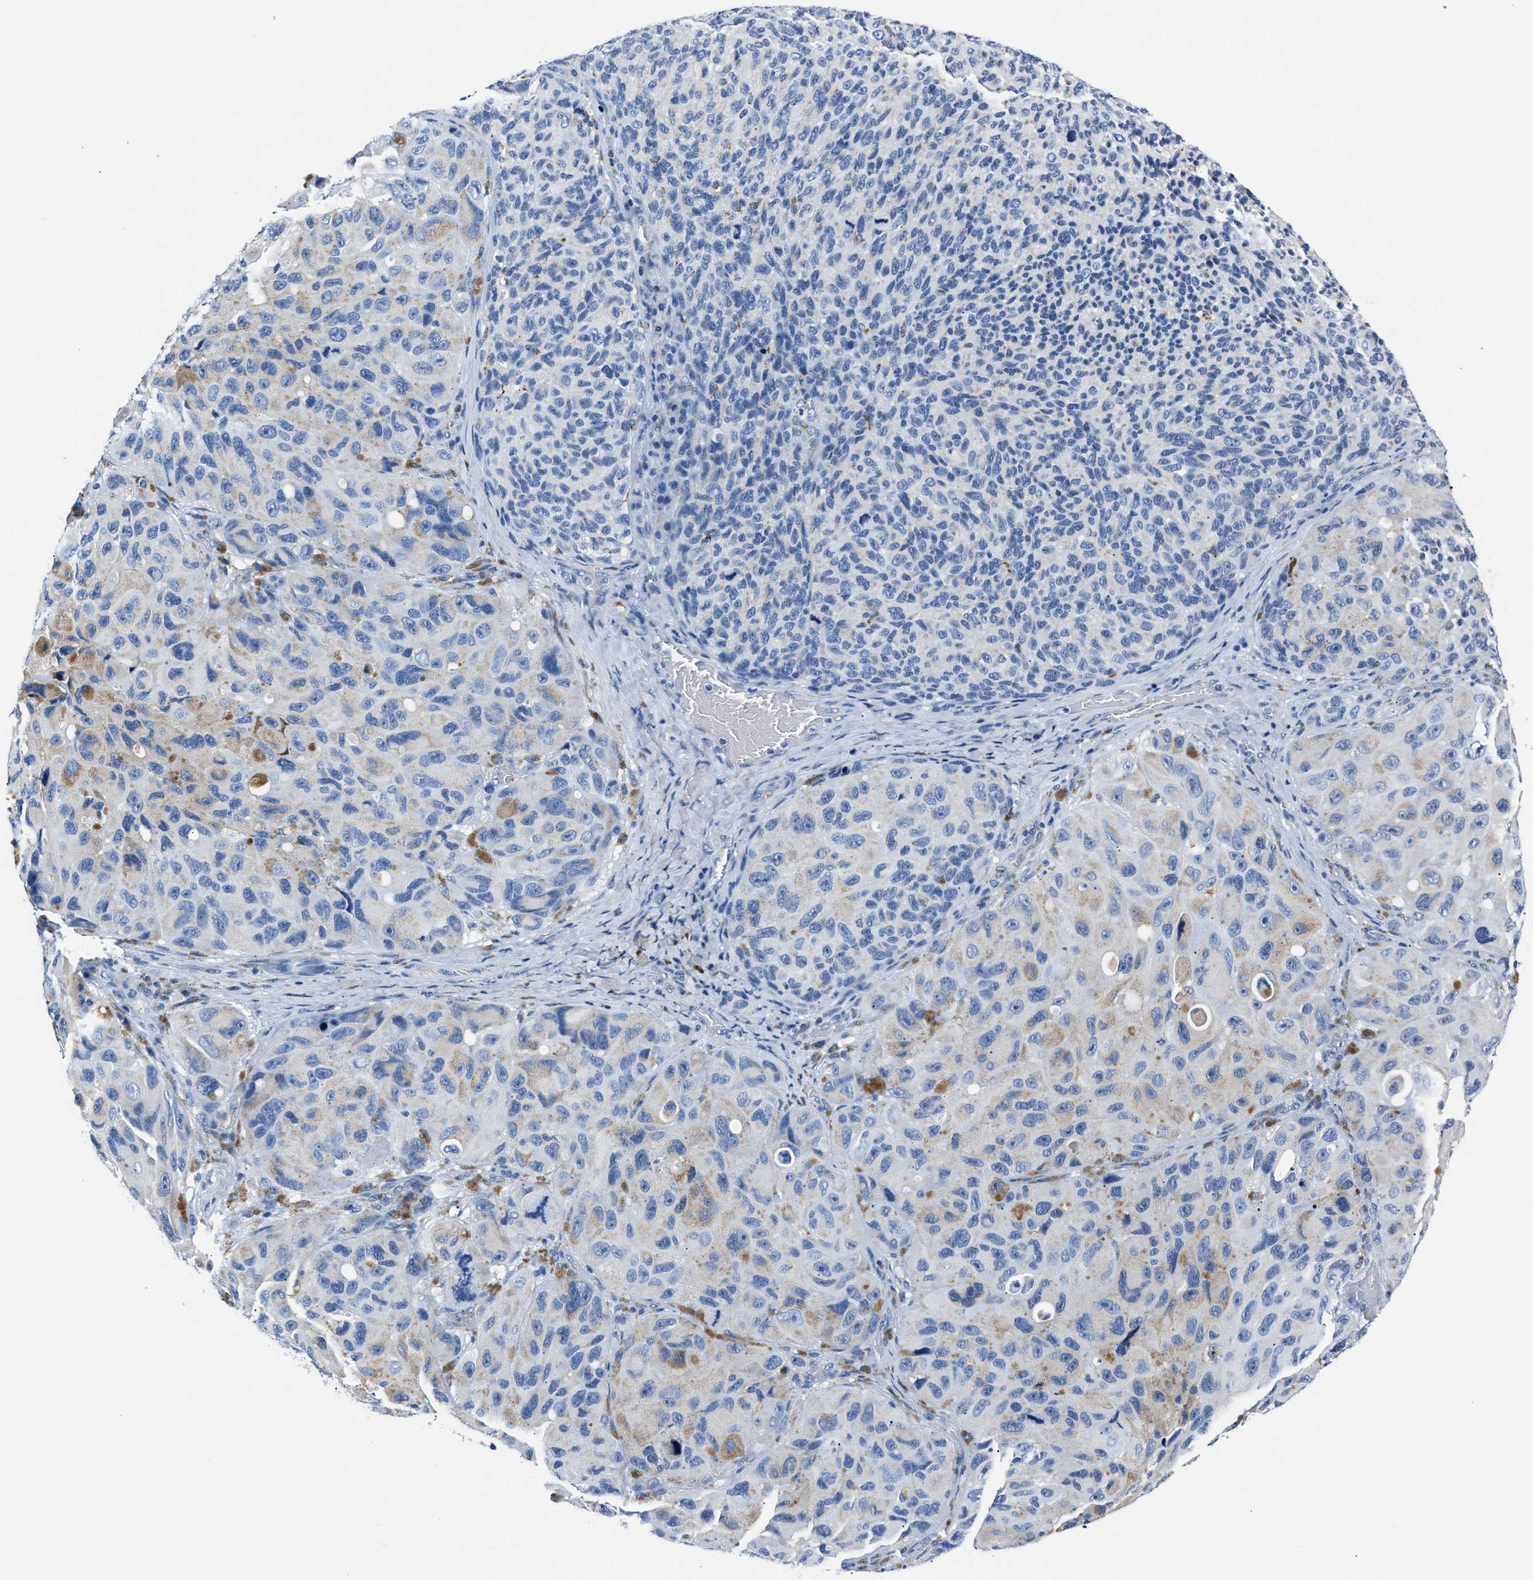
{"staining": {"intensity": "negative", "quantity": "none", "location": "none"}, "tissue": "melanoma", "cell_type": "Tumor cells", "image_type": "cancer", "snomed": [{"axis": "morphology", "description": "Malignant melanoma, NOS"}, {"axis": "topography", "description": "Skin"}], "caption": "Histopathology image shows no significant protein staining in tumor cells of melanoma.", "gene": "AMACR", "patient": {"sex": "female", "age": 73}}